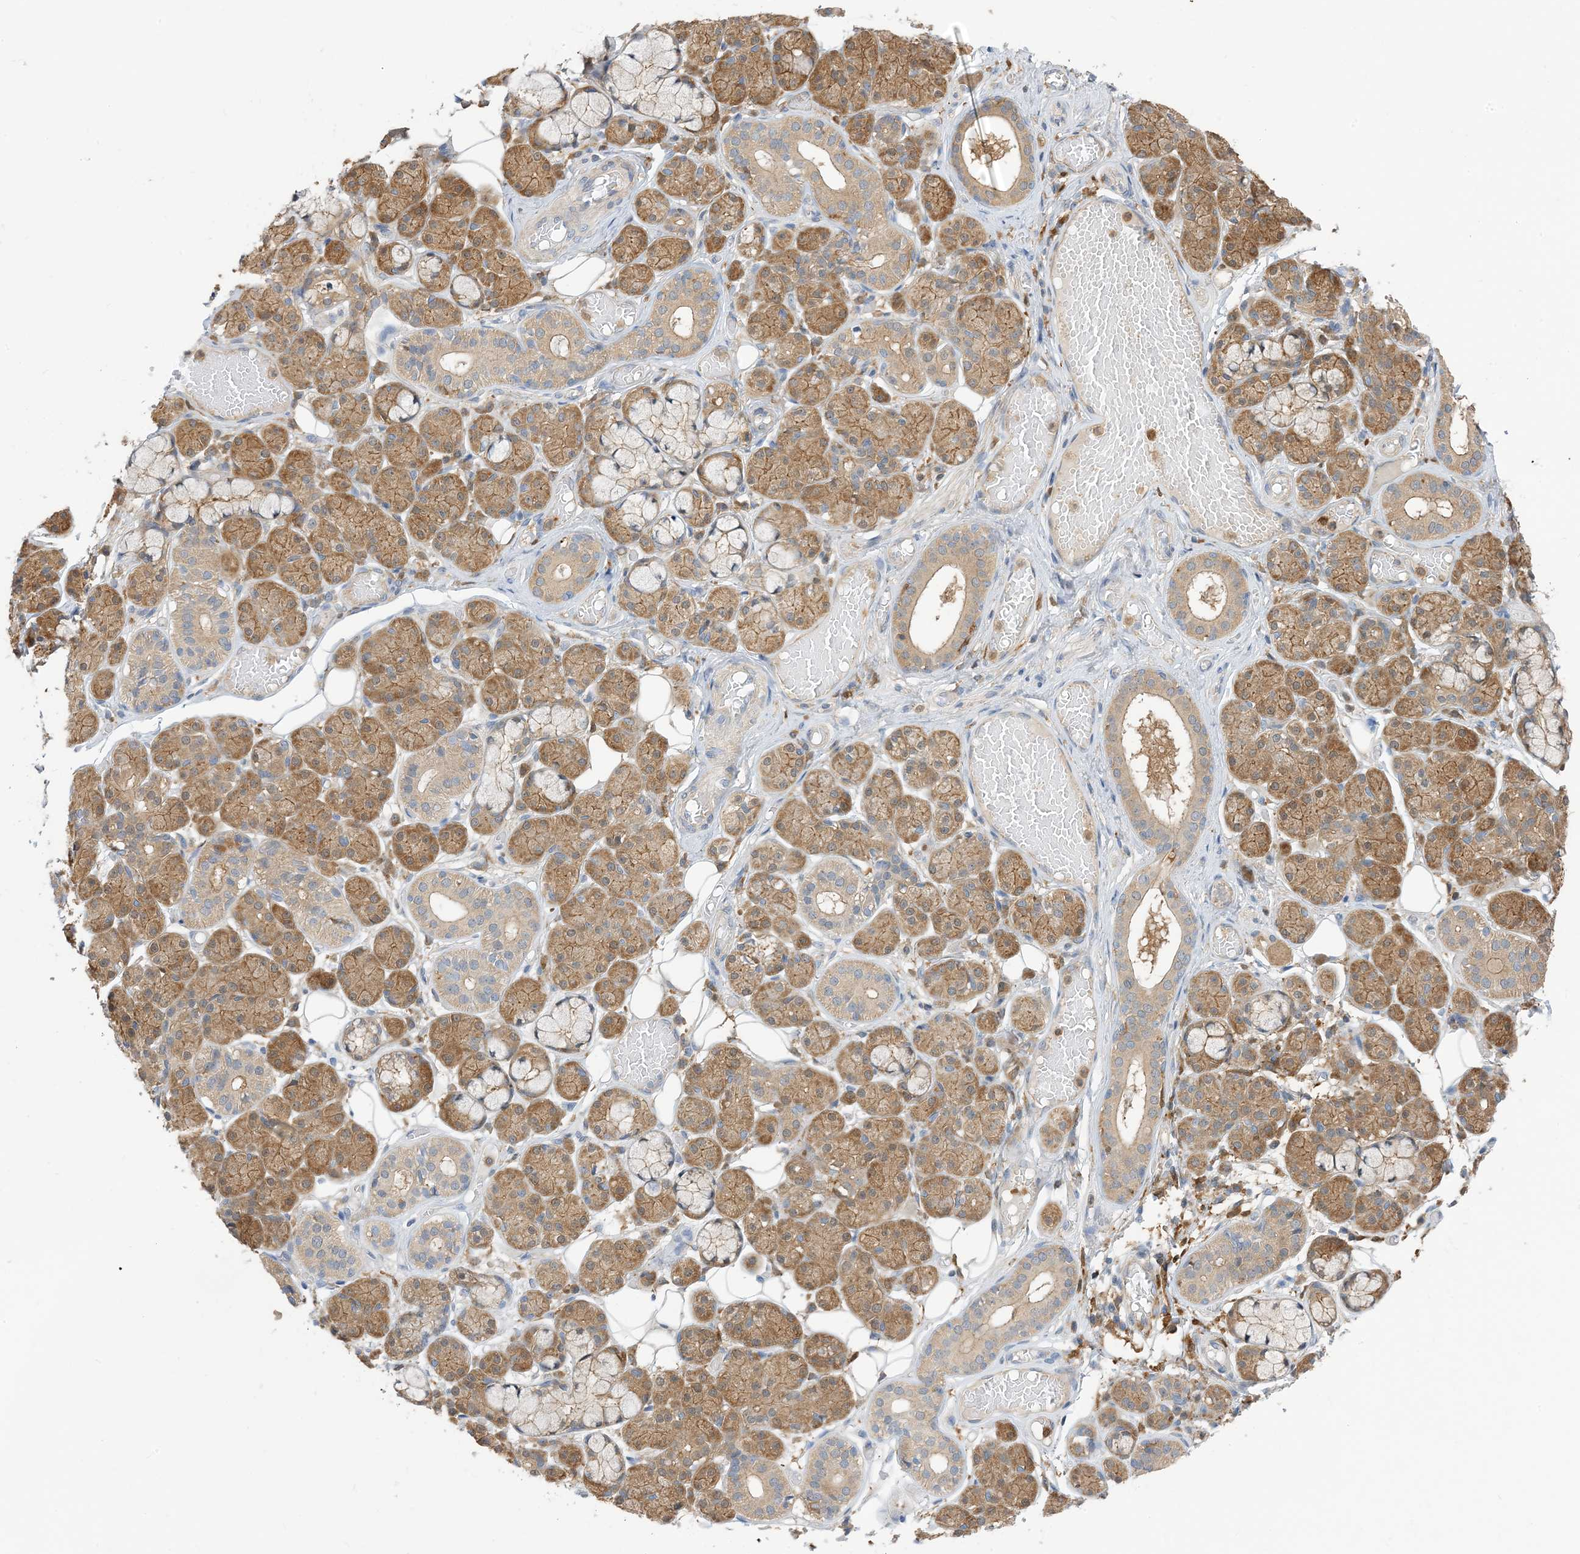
{"staining": {"intensity": "moderate", "quantity": ">75%", "location": "cytoplasmic/membranous,nuclear"}, "tissue": "salivary gland", "cell_type": "Glandular cells", "image_type": "normal", "snomed": [{"axis": "morphology", "description": "Normal tissue, NOS"}, {"axis": "topography", "description": "Salivary gland"}], "caption": "Human salivary gland stained with a brown dye demonstrates moderate cytoplasmic/membranous,nuclear positive expression in approximately >75% of glandular cells.", "gene": "NAGK", "patient": {"sex": "male", "age": 63}}